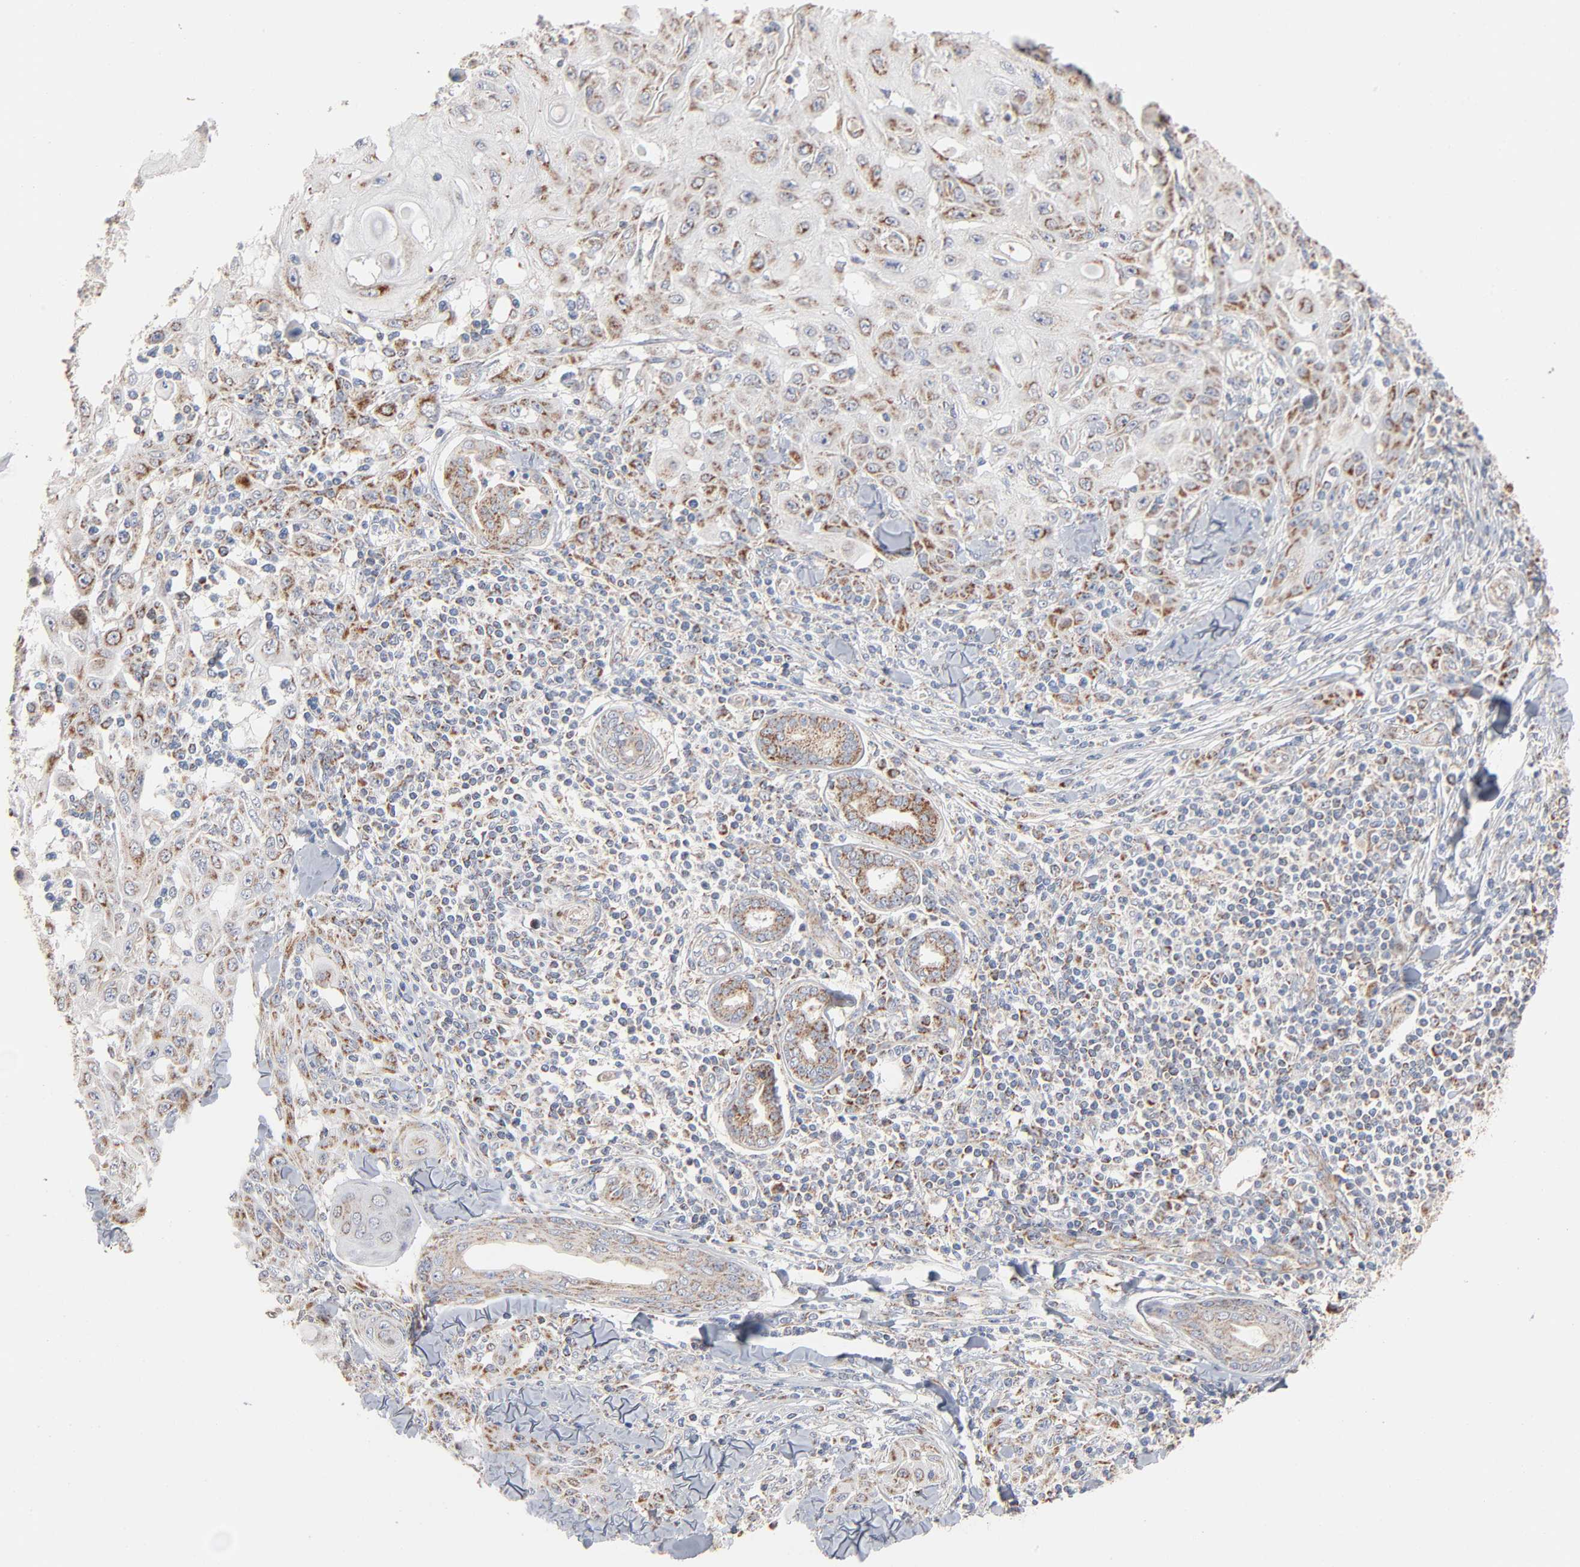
{"staining": {"intensity": "moderate", "quantity": "25%-75%", "location": "cytoplasmic/membranous"}, "tissue": "skin cancer", "cell_type": "Tumor cells", "image_type": "cancer", "snomed": [{"axis": "morphology", "description": "Squamous cell carcinoma, NOS"}, {"axis": "topography", "description": "Skin"}], "caption": "DAB immunohistochemical staining of human skin cancer displays moderate cytoplasmic/membranous protein expression in about 25%-75% of tumor cells.", "gene": "UQCRC1", "patient": {"sex": "male", "age": 24}}